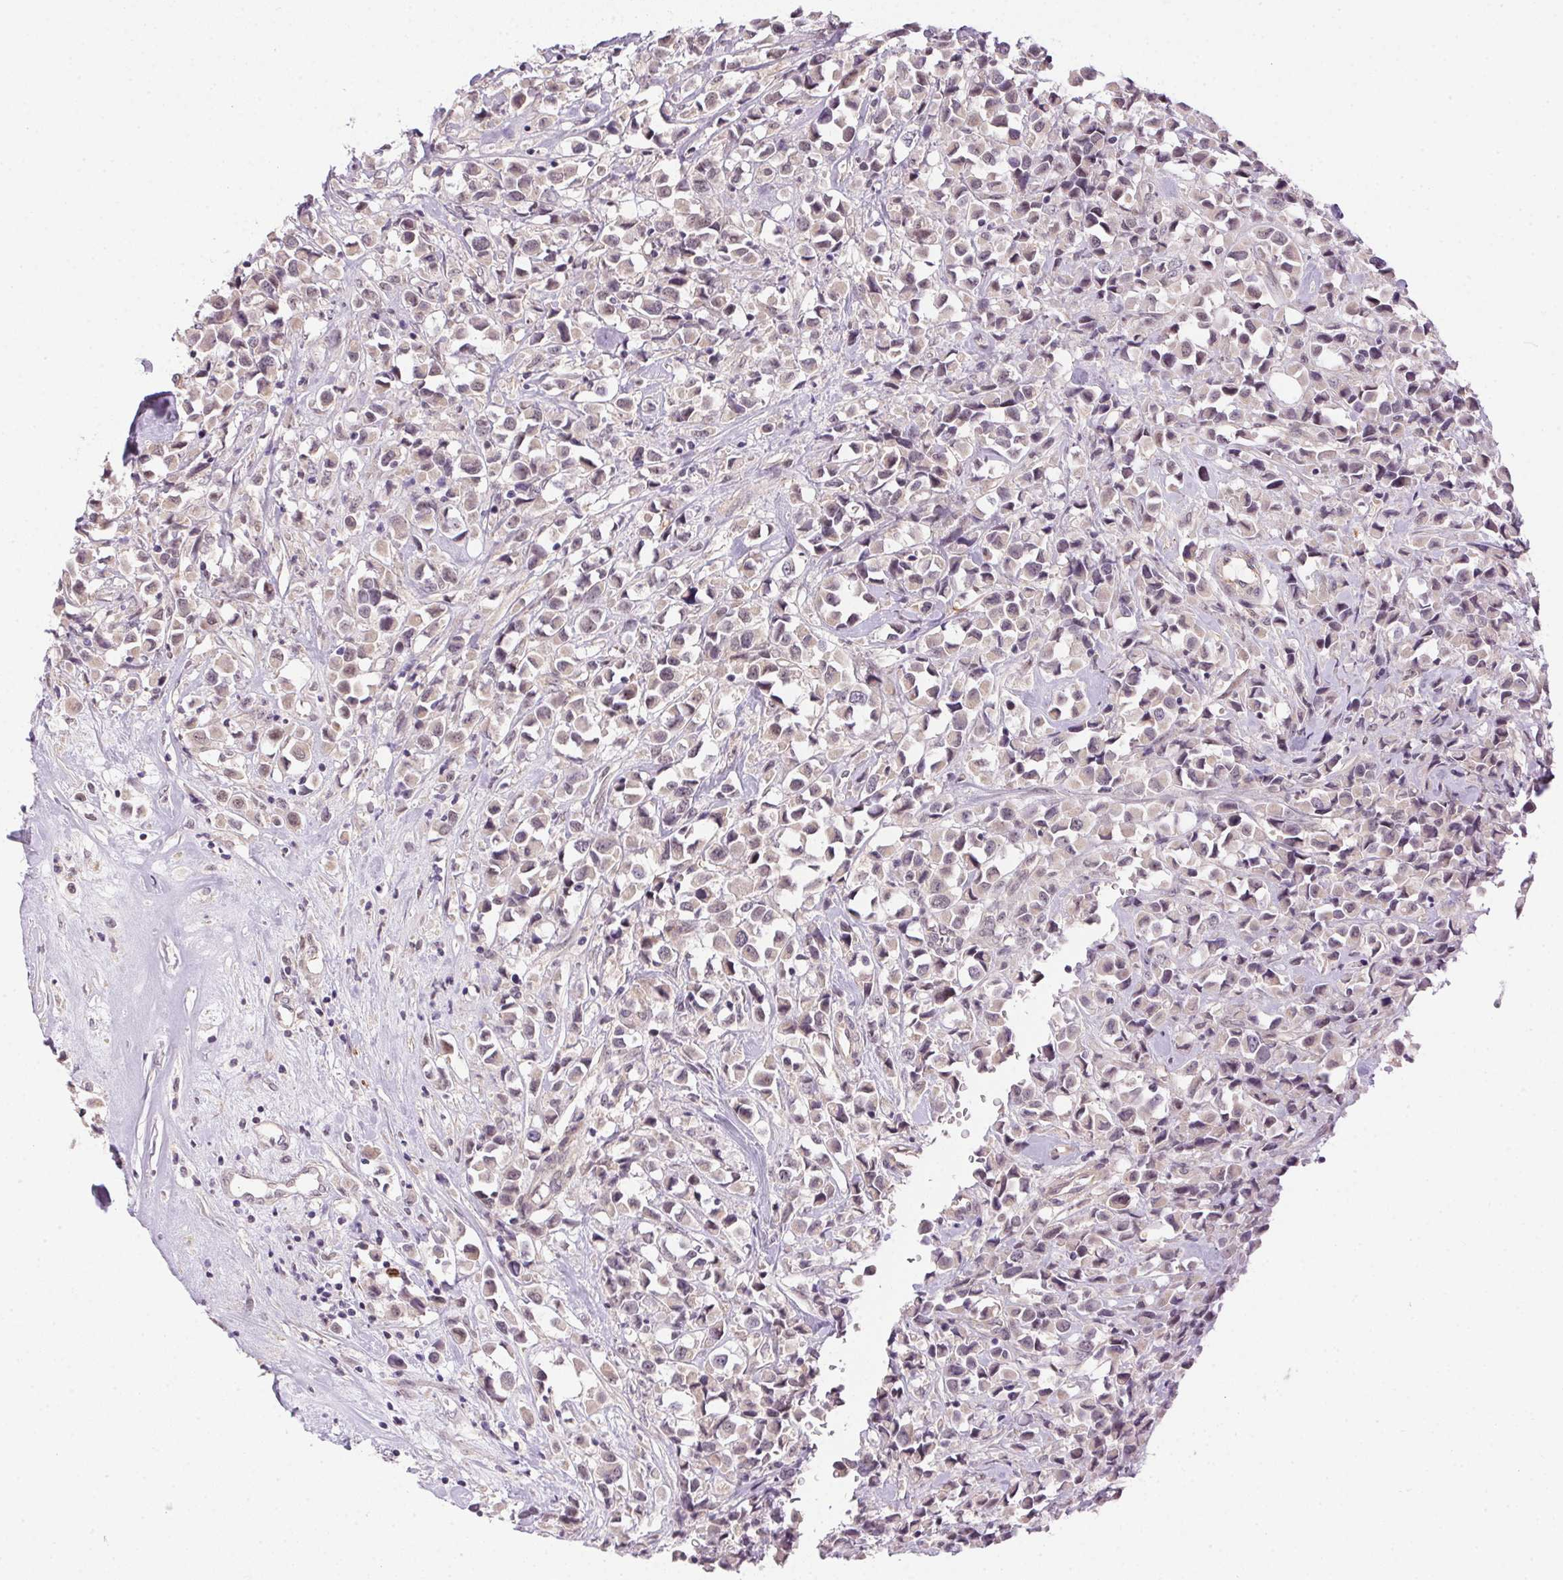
{"staining": {"intensity": "weak", "quantity": "25%-75%", "location": "cytoplasmic/membranous"}, "tissue": "breast cancer", "cell_type": "Tumor cells", "image_type": "cancer", "snomed": [{"axis": "morphology", "description": "Duct carcinoma"}, {"axis": "topography", "description": "Breast"}], "caption": "Human breast invasive ductal carcinoma stained with a brown dye displays weak cytoplasmic/membranous positive positivity in about 25%-75% of tumor cells.", "gene": "CFAP92", "patient": {"sex": "female", "age": 61}}